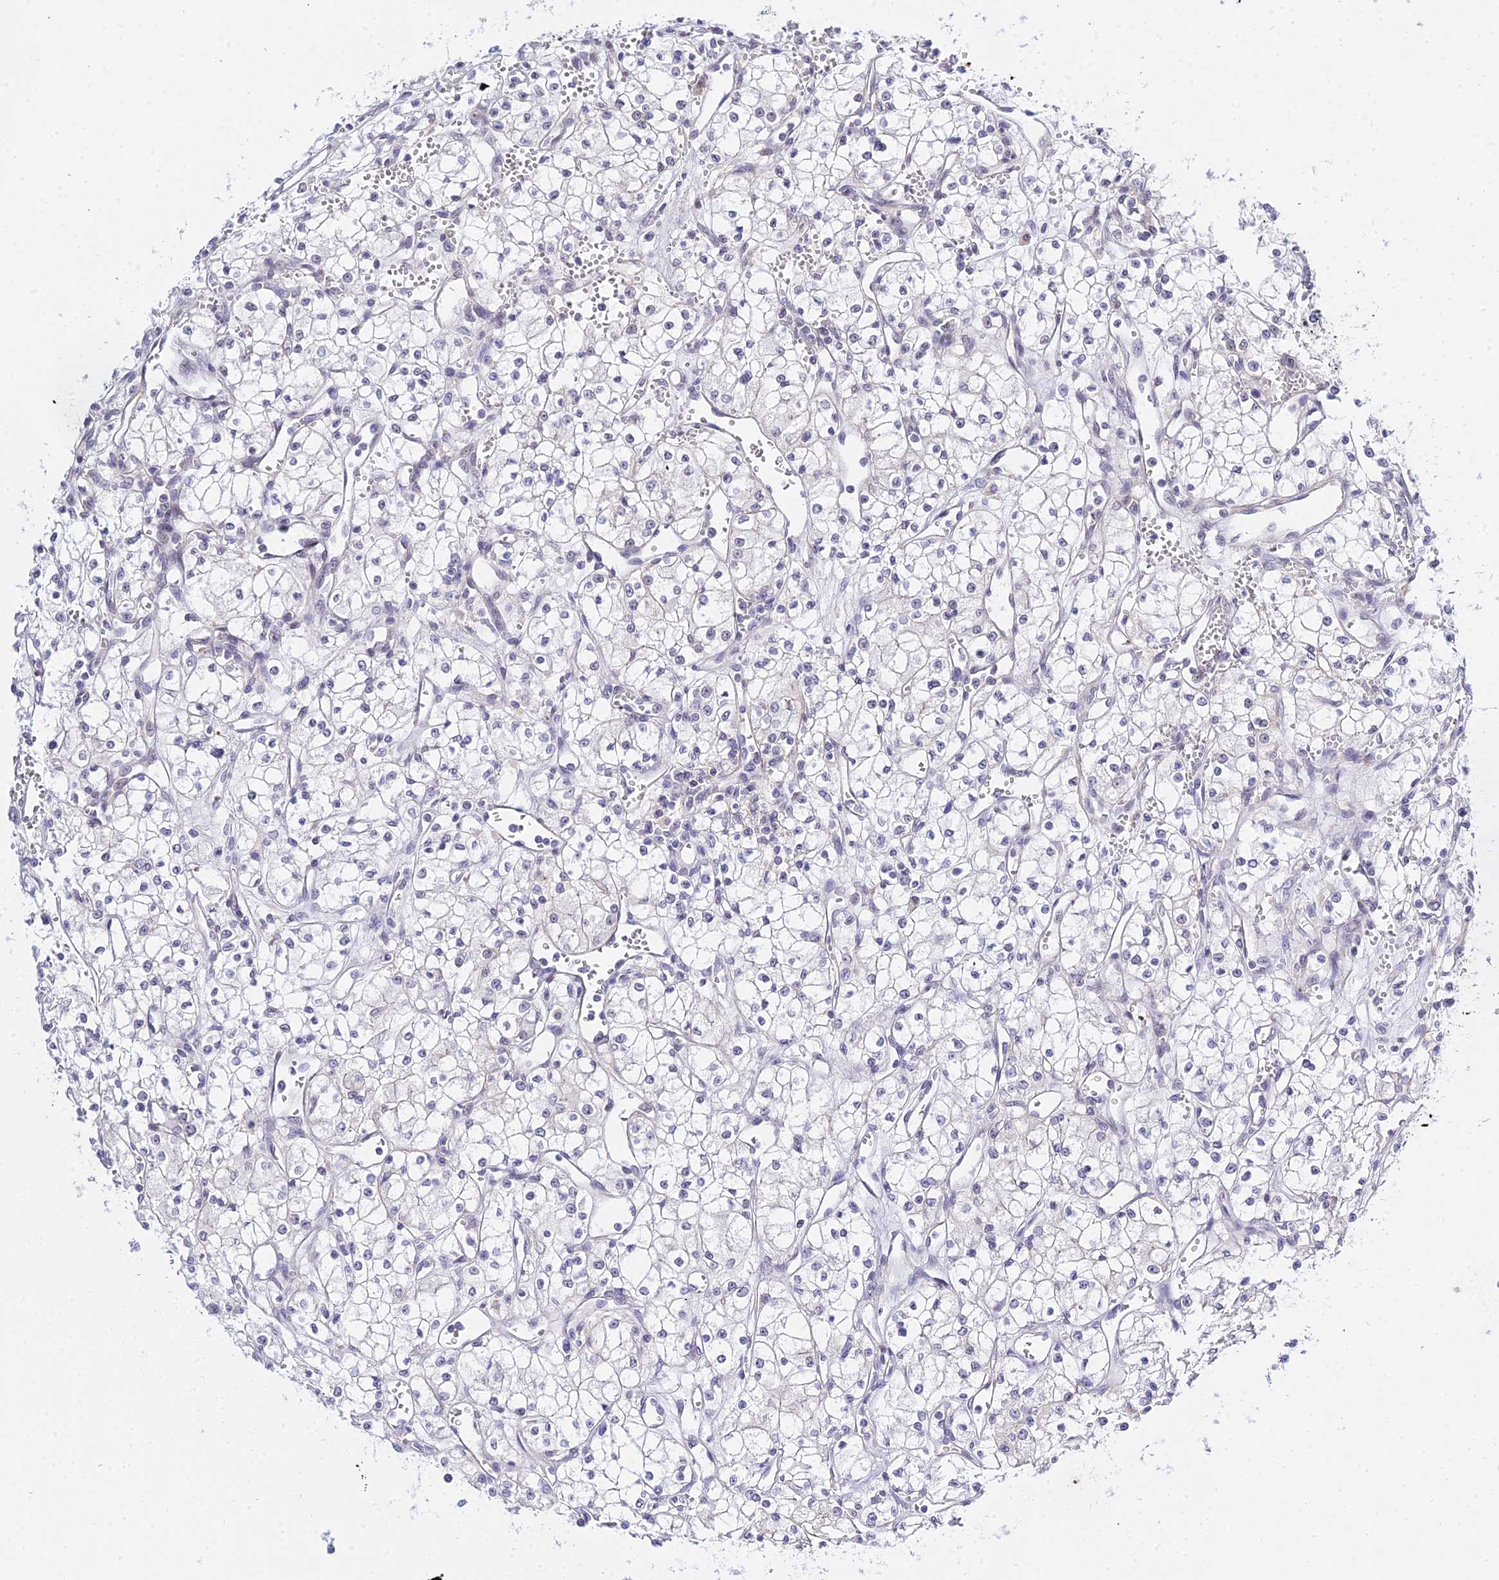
{"staining": {"intensity": "negative", "quantity": "none", "location": "none"}, "tissue": "renal cancer", "cell_type": "Tumor cells", "image_type": "cancer", "snomed": [{"axis": "morphology", "description": "Adenocarcinoma, NOS"}, {"axis": "topography", "description": "Kidney"}], "caption": "Tumor cells show no significant staining in renal cancer.", "gene": "ZNF628", "patient": {"sex": "male", "age": 59}}